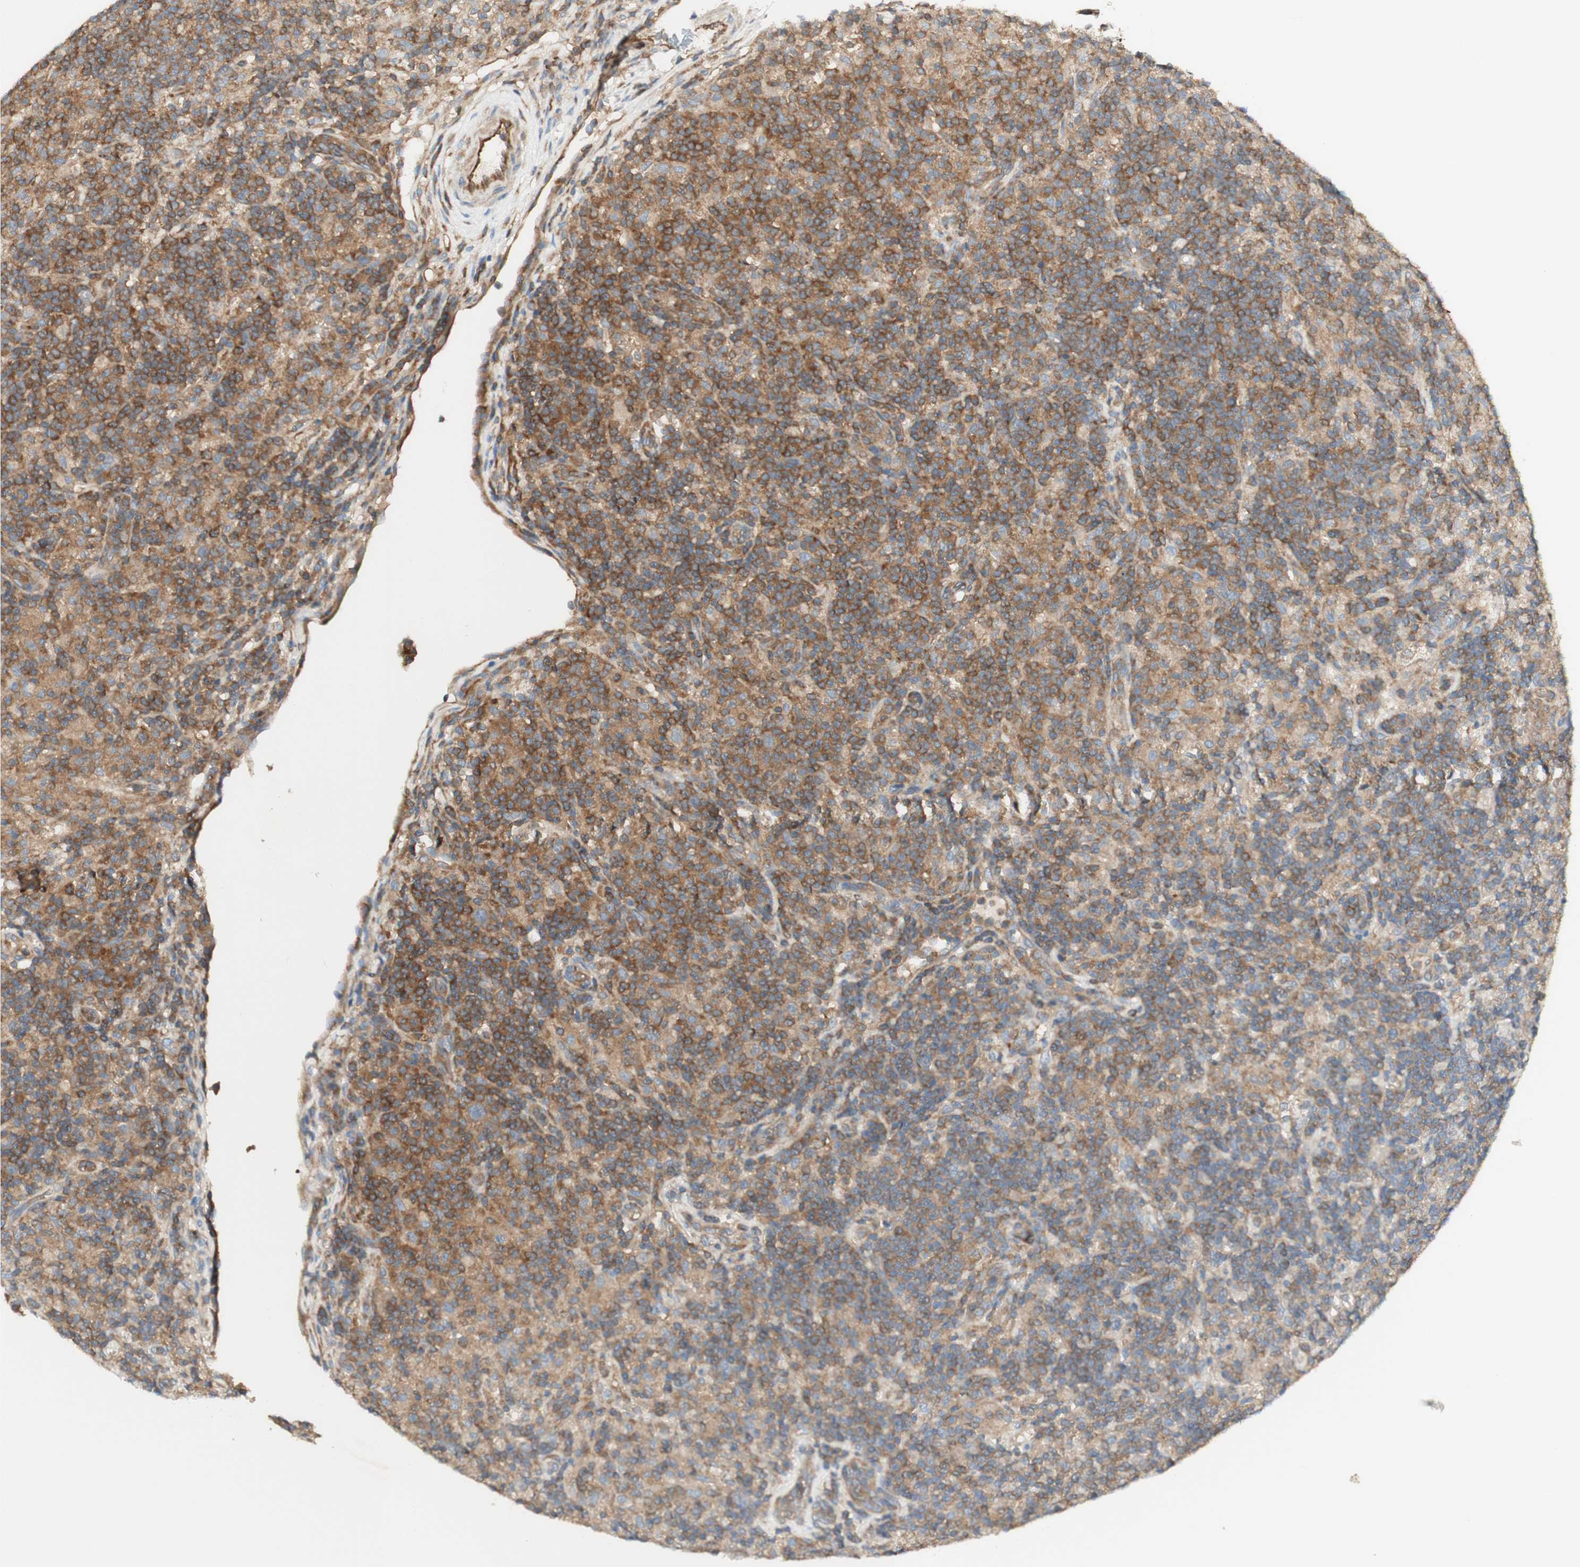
{"staining": {"intensity": "weak", "quantity": ">75%", "location": "cytoplasmic/membranous"}, "tissue": "lymphoma", "cell_type": "Tumor cells", "image_type": "cancer", "snomed": [{"axis": "morphology", "description": "Hodgkin's disease, NOS"}, {"axis": "topography", "description": "Lymph node"}], "caption": "This micrograph shows Hodgkin's disease stained with immunohistochemistry (IHC) to label a protein in brown. The cytoplasmic/membranous of tumor cells show weak positivity for the protein. Nuclei are counter-stained blue.", "gene": "IKBKG", "patient": {"sex": "male", "age": 70}}